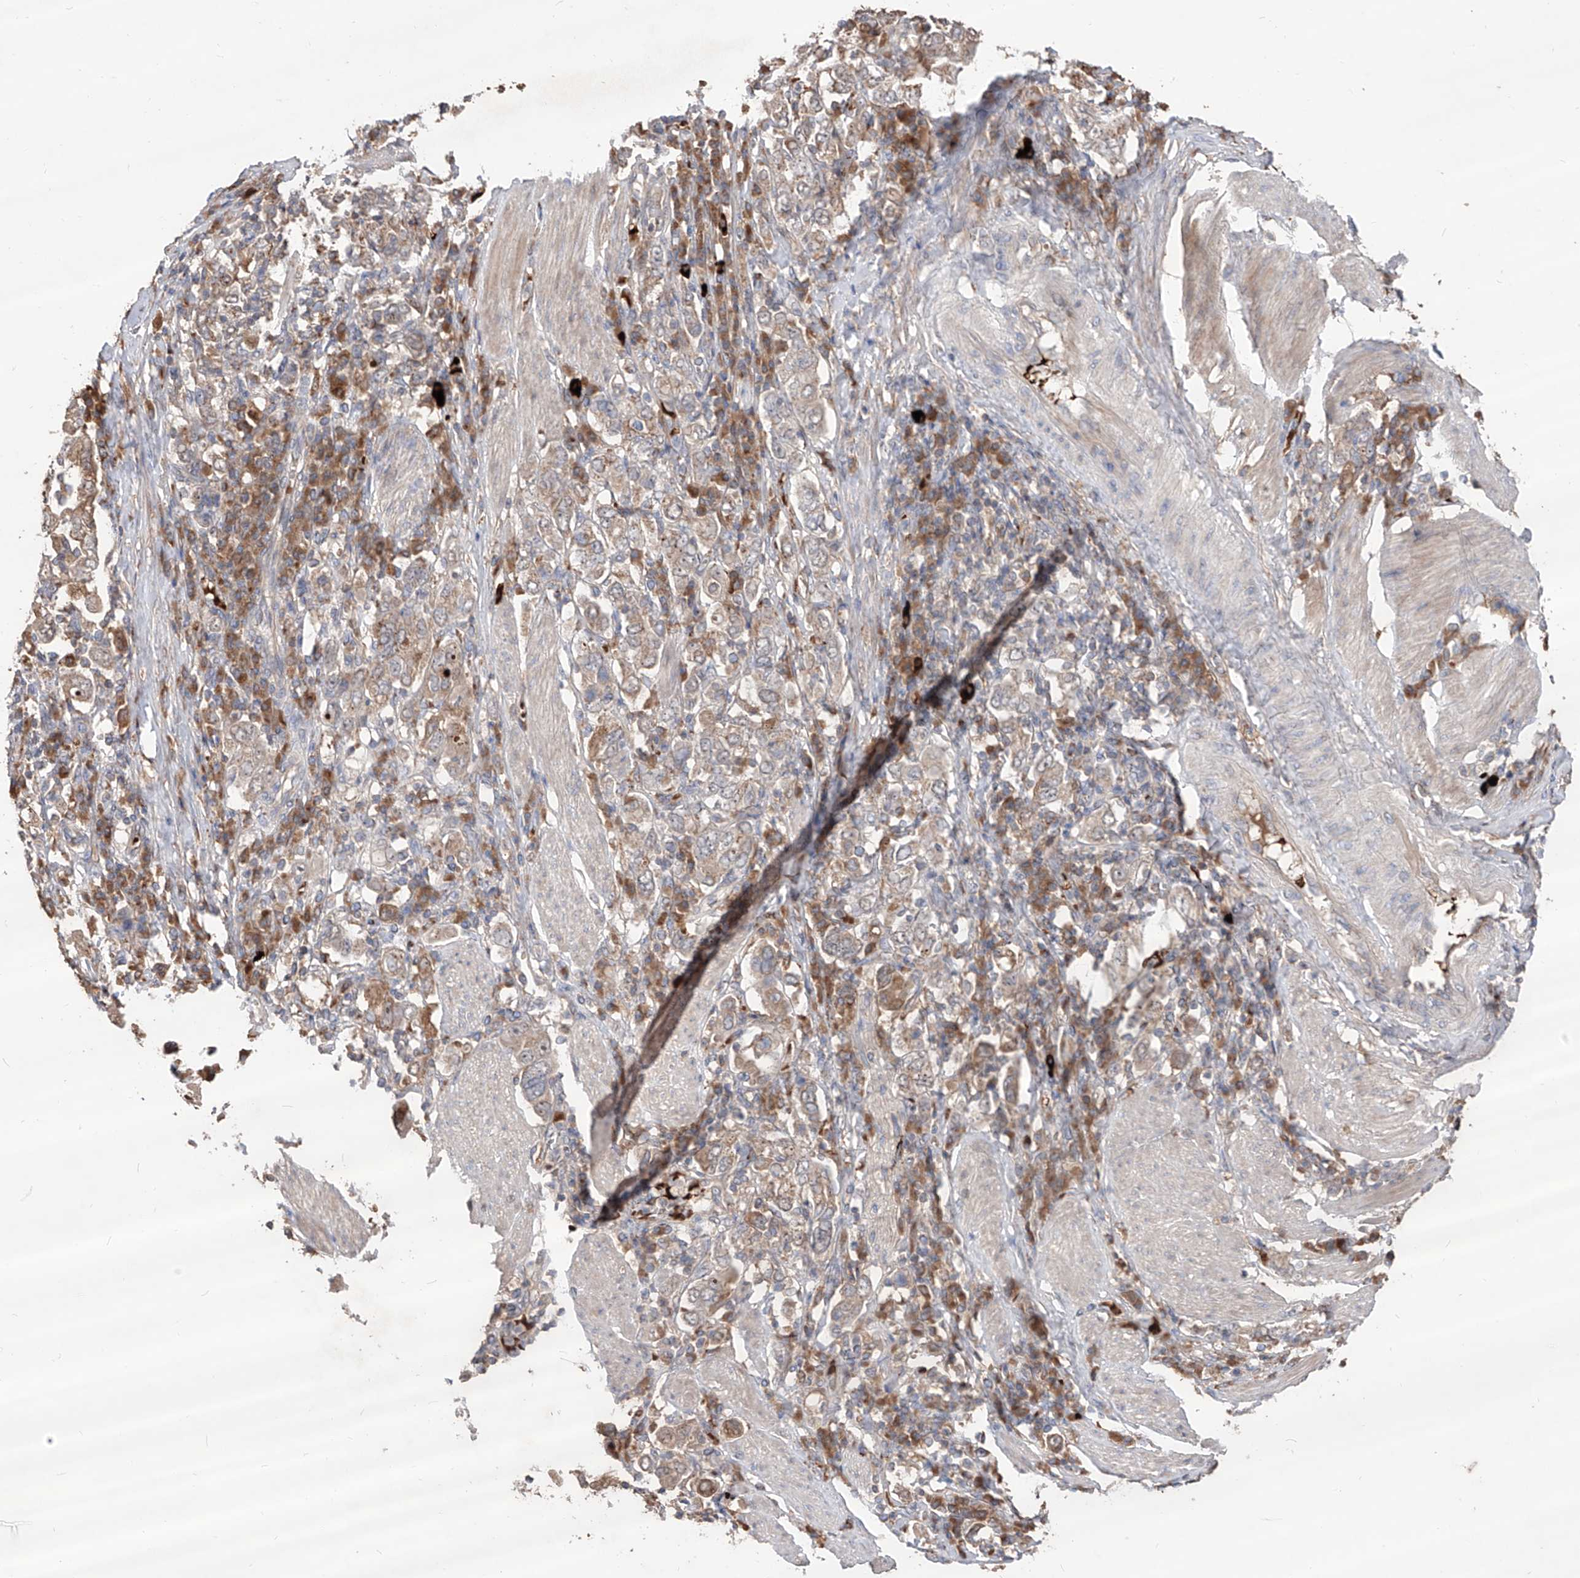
{"staining": {"intensity": "weak", "quantity": "25%-75%", "location": "cytoplasmic/membranous"}, "tissue": "stomach cancer", "cell_type": "Tumor cells", "image_type": "cancer", "snomed": [{"axis": "morphology", "description": "Adenocarcinoma, NOS"}, {"axis": "topography", "description": "Stomach, upper"}], "caption": "This is an image of immunohistochemistry staining of stomach cancer (adenocarcinoma), which shows weak positivity in the cytoplasmic/membranous of tumor cells.", "gene": "EDN1", "patient": {"sex": "male", "age": 62}}